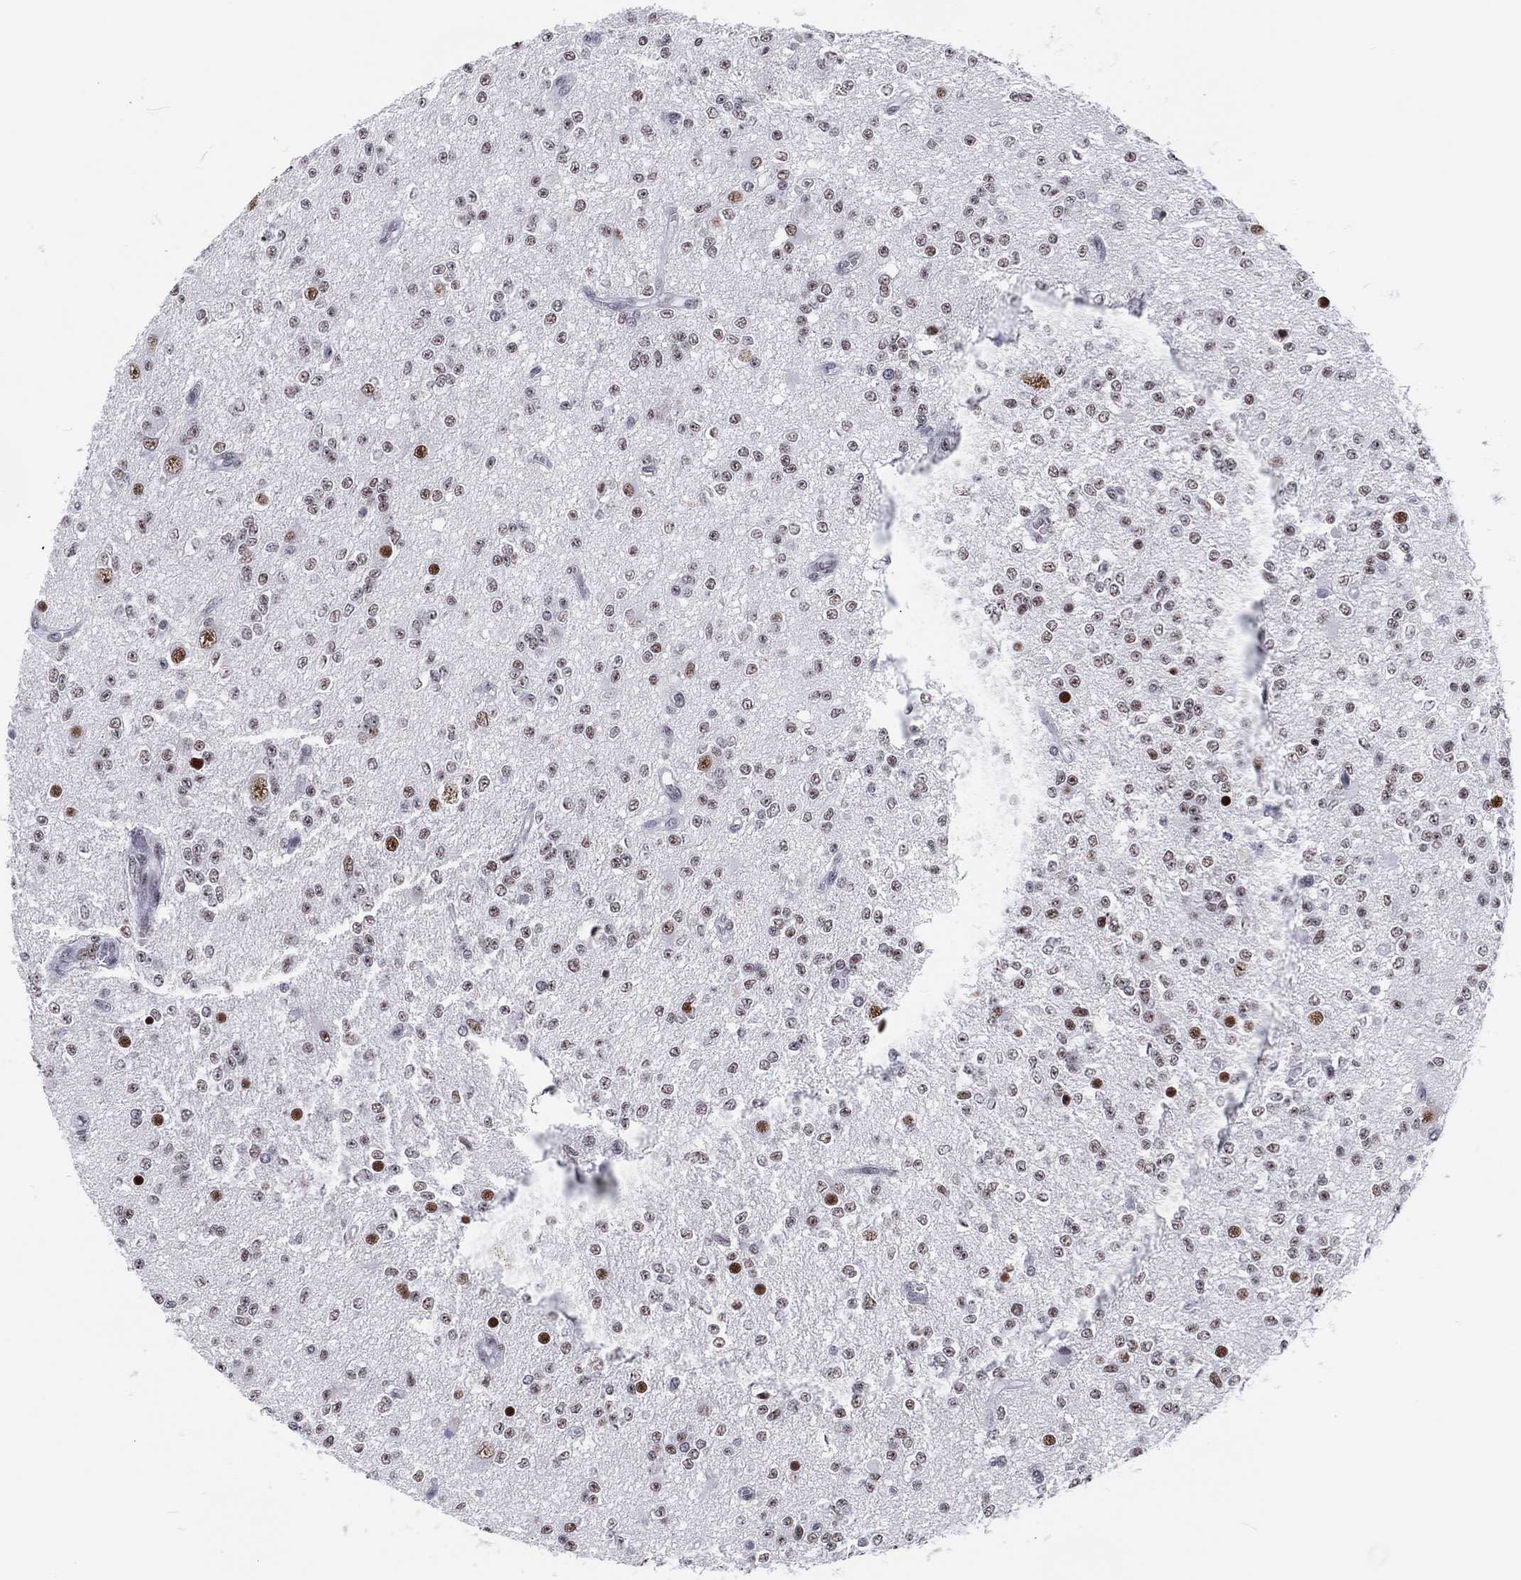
{"staining": {"intensity": "negative", "quantity": "none", "location": "none"}, "tissue": "glioma", "cell_type": "Tumor cells", "image_type": "cancer", "snomed": [{"axis": "morphology", "description": "Glioma, malignant, Low grade"}, {"axis": "topography", "description": "Brain"}], "caption": "IHC micrograph of neoplastic tissue: glioma stained with DAB demonstrates no significant protein expression in tumor cells. (DAB IHC, high magnification).", "gene": "MAPK8IP1", "patient": {"sex": "female", "age": 45}}